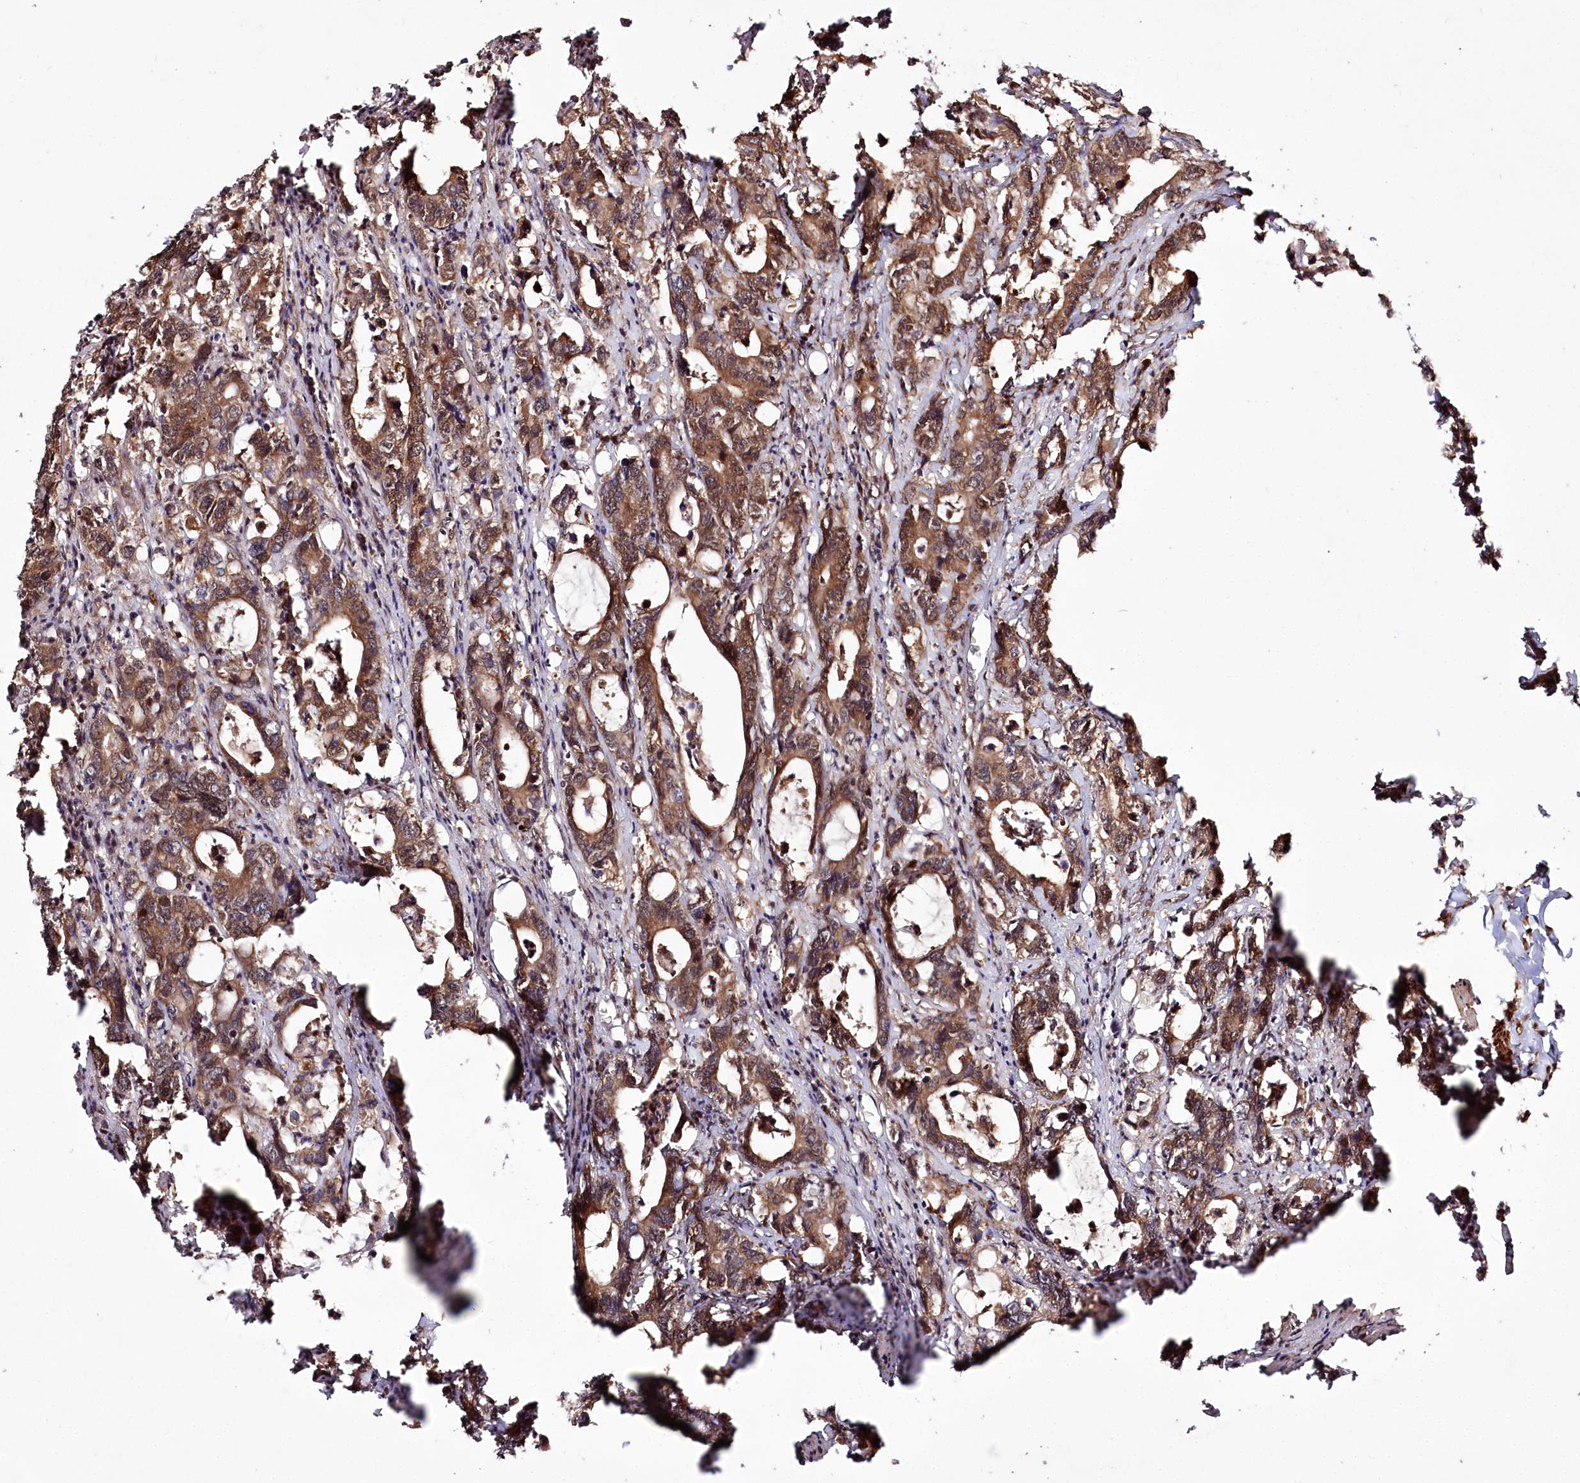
{"staining": {"intensity": "moderate", "quantity": ">75%", "location": "cytoplasmic/membranous"}, "tissue": "colorectal cancer", "cell_type": "Tumor cells", "image_type": "cancer", "snomed": [{"axis": "morphology", "description": "Adenocarcinoma, NOS"}, {"axis": "topography", "description": "Colon"}], "caption": "This is a micrograph of immunohistochemistry staining of colorectal cancer (adenocarcinoma), which shows moderate expression in the cytoplasmic/membranous of tumor cells.", "gene": "REXO2", "patient": {"sex": "female", "age": 75}}